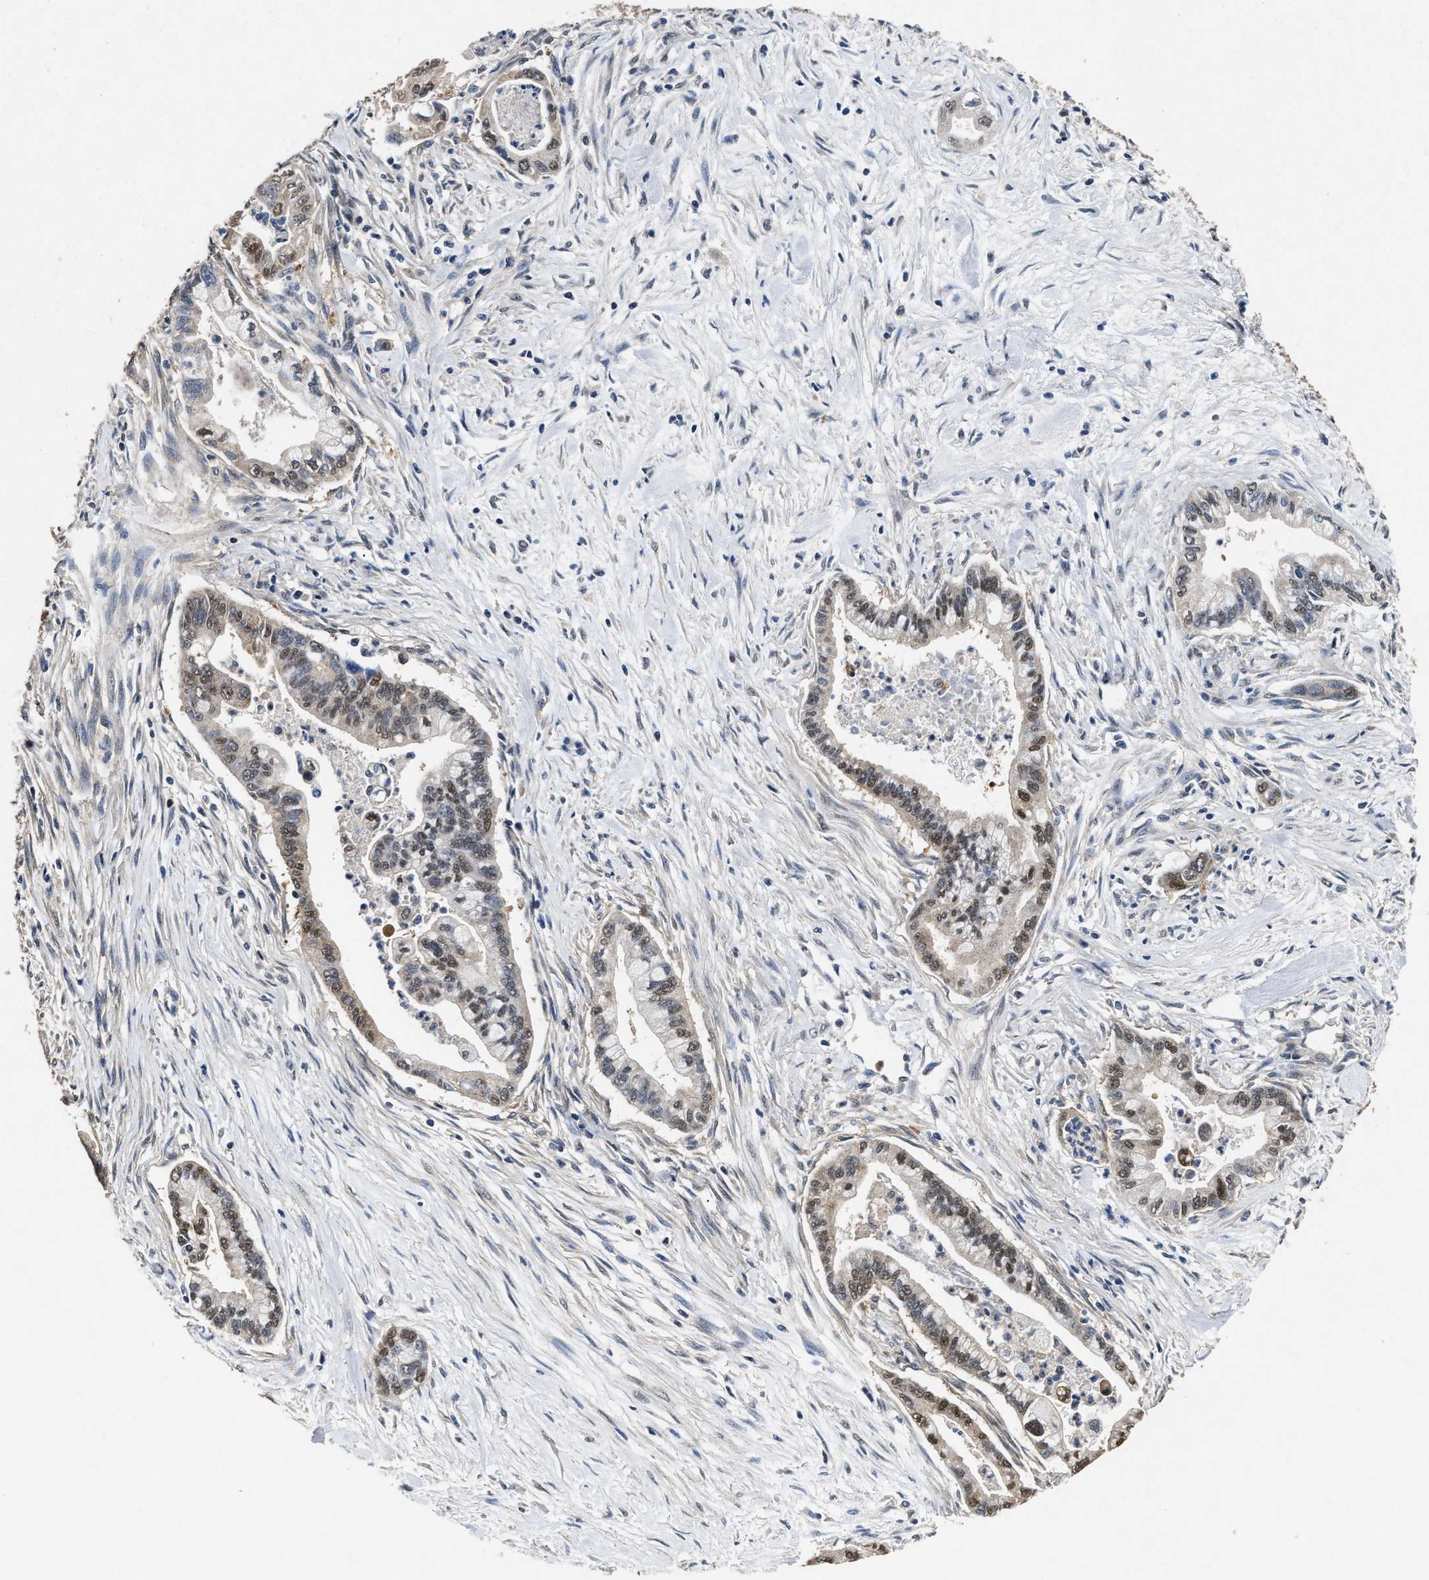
{"staining": {"intensity": "moderate", "quantity": ">75%", "location": "nuclear"}, "tissue": "pancreatic cancer", "cell_type": "Tumor cells", "image_type": "cancer", "snomed": [{"axis": "morphology", "description": "Adenocarcinoma, NOS"}, {"axis": "topography", "description": "Pancreas"}], "caption": "Protein expression analysis of human pancreatic cancer (adenocarcinoma) reveals moderate nuclear staining in about >75% of tumor cells. (Stains: DAB (3,3'-diaminobenzidine) in brown, nuclei in blue, Microscopy: brightfield microscopy at high magnification).", "gene": "ACAT2", "patient": {"sex": "male", "age": 70}}